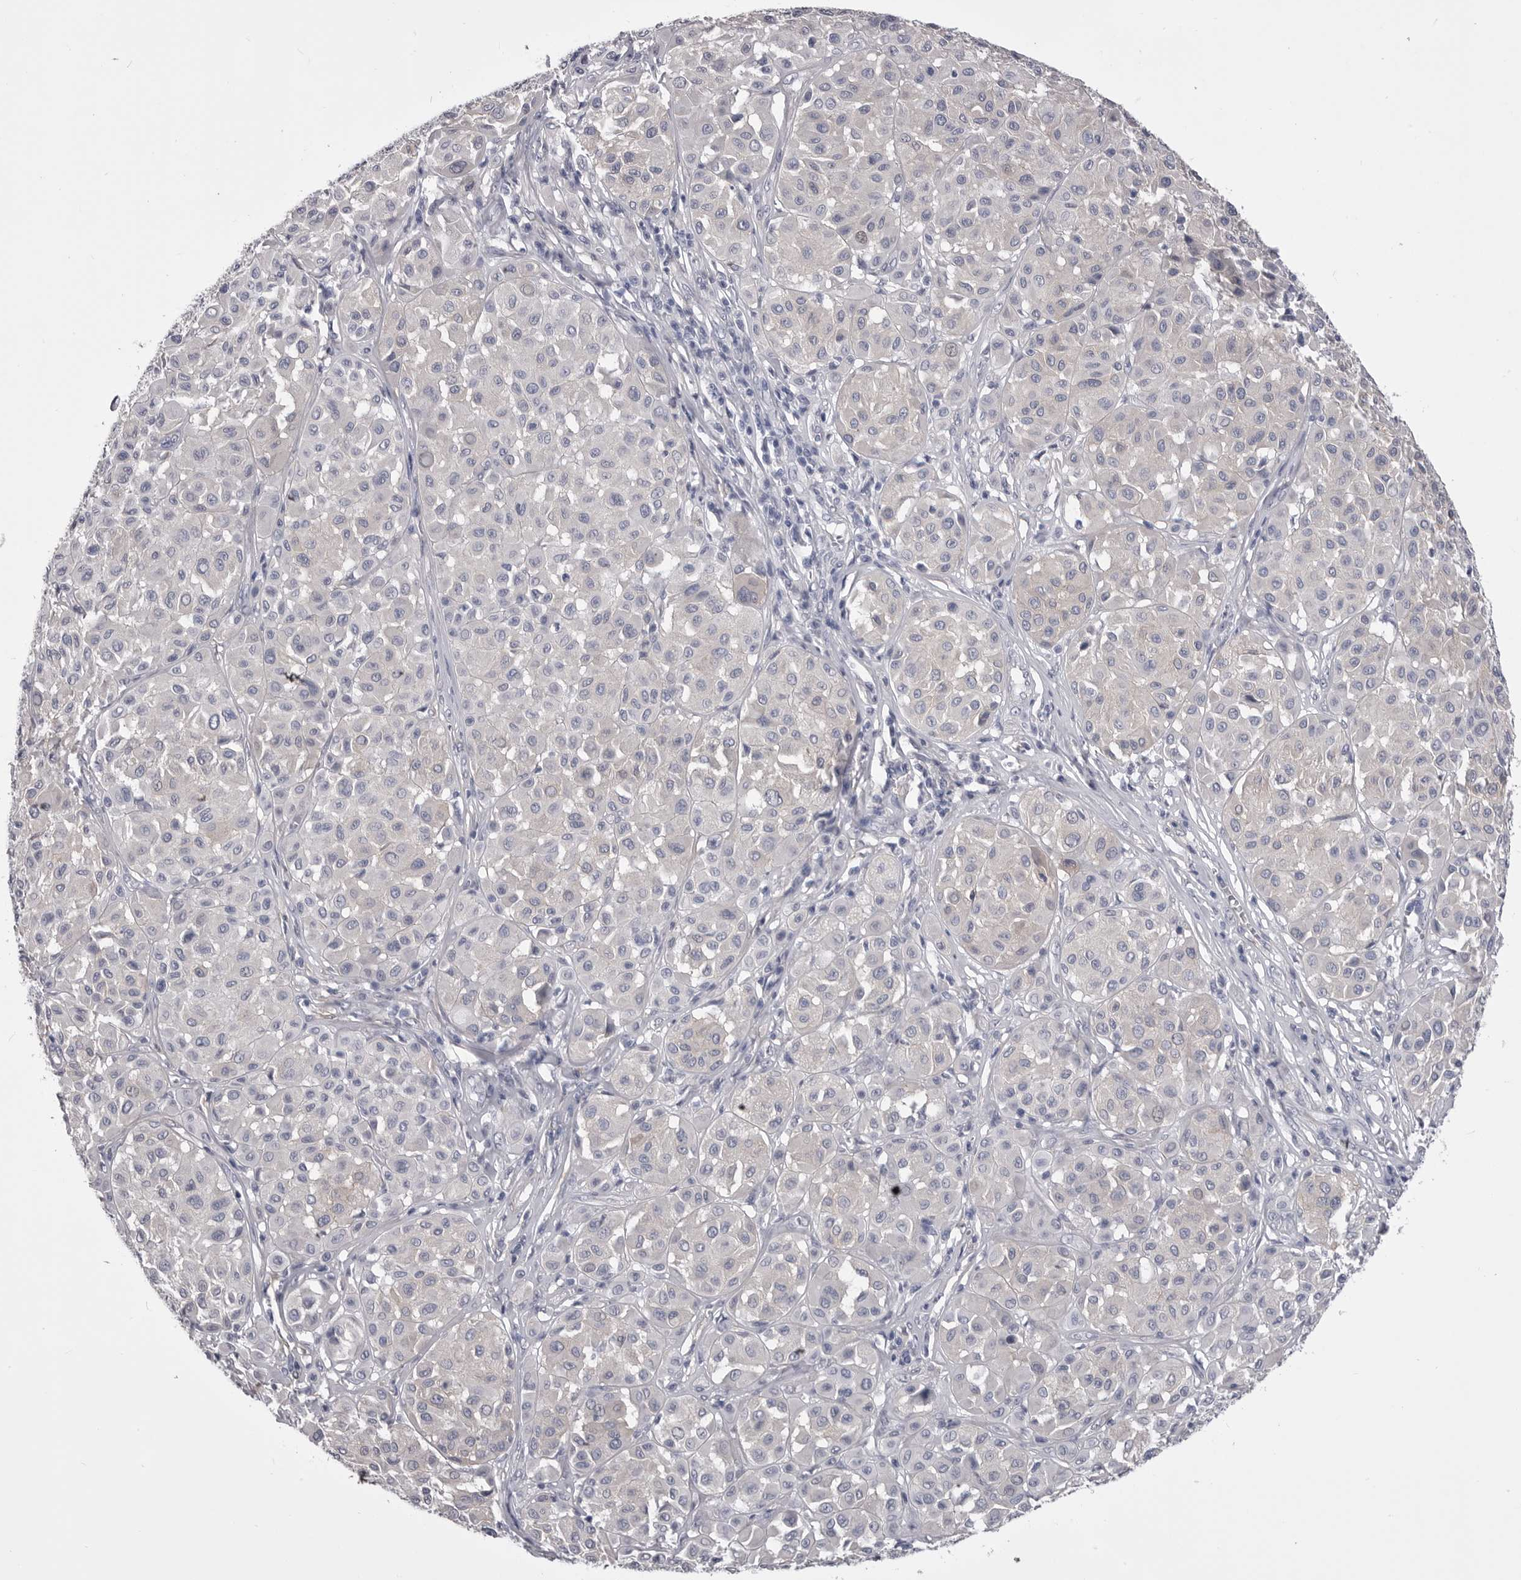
{"staining": {"intensity": "negative", "quantity": "none", "location": "none"}, "tissue": "melanoma", "cell_type": "Tumor cells", "image_type": "cancer", "snomed": [{"axis": "morphology", "description": "Malignant melanoma, Metastatic site"}, {"axis": "topography", "description": "Soft tissue"}], "caption": "Tumor cells are negative for brown protein staining in melanoma.", "gene": "ANK2", "patient": {"sex": "male", "age": 41}}